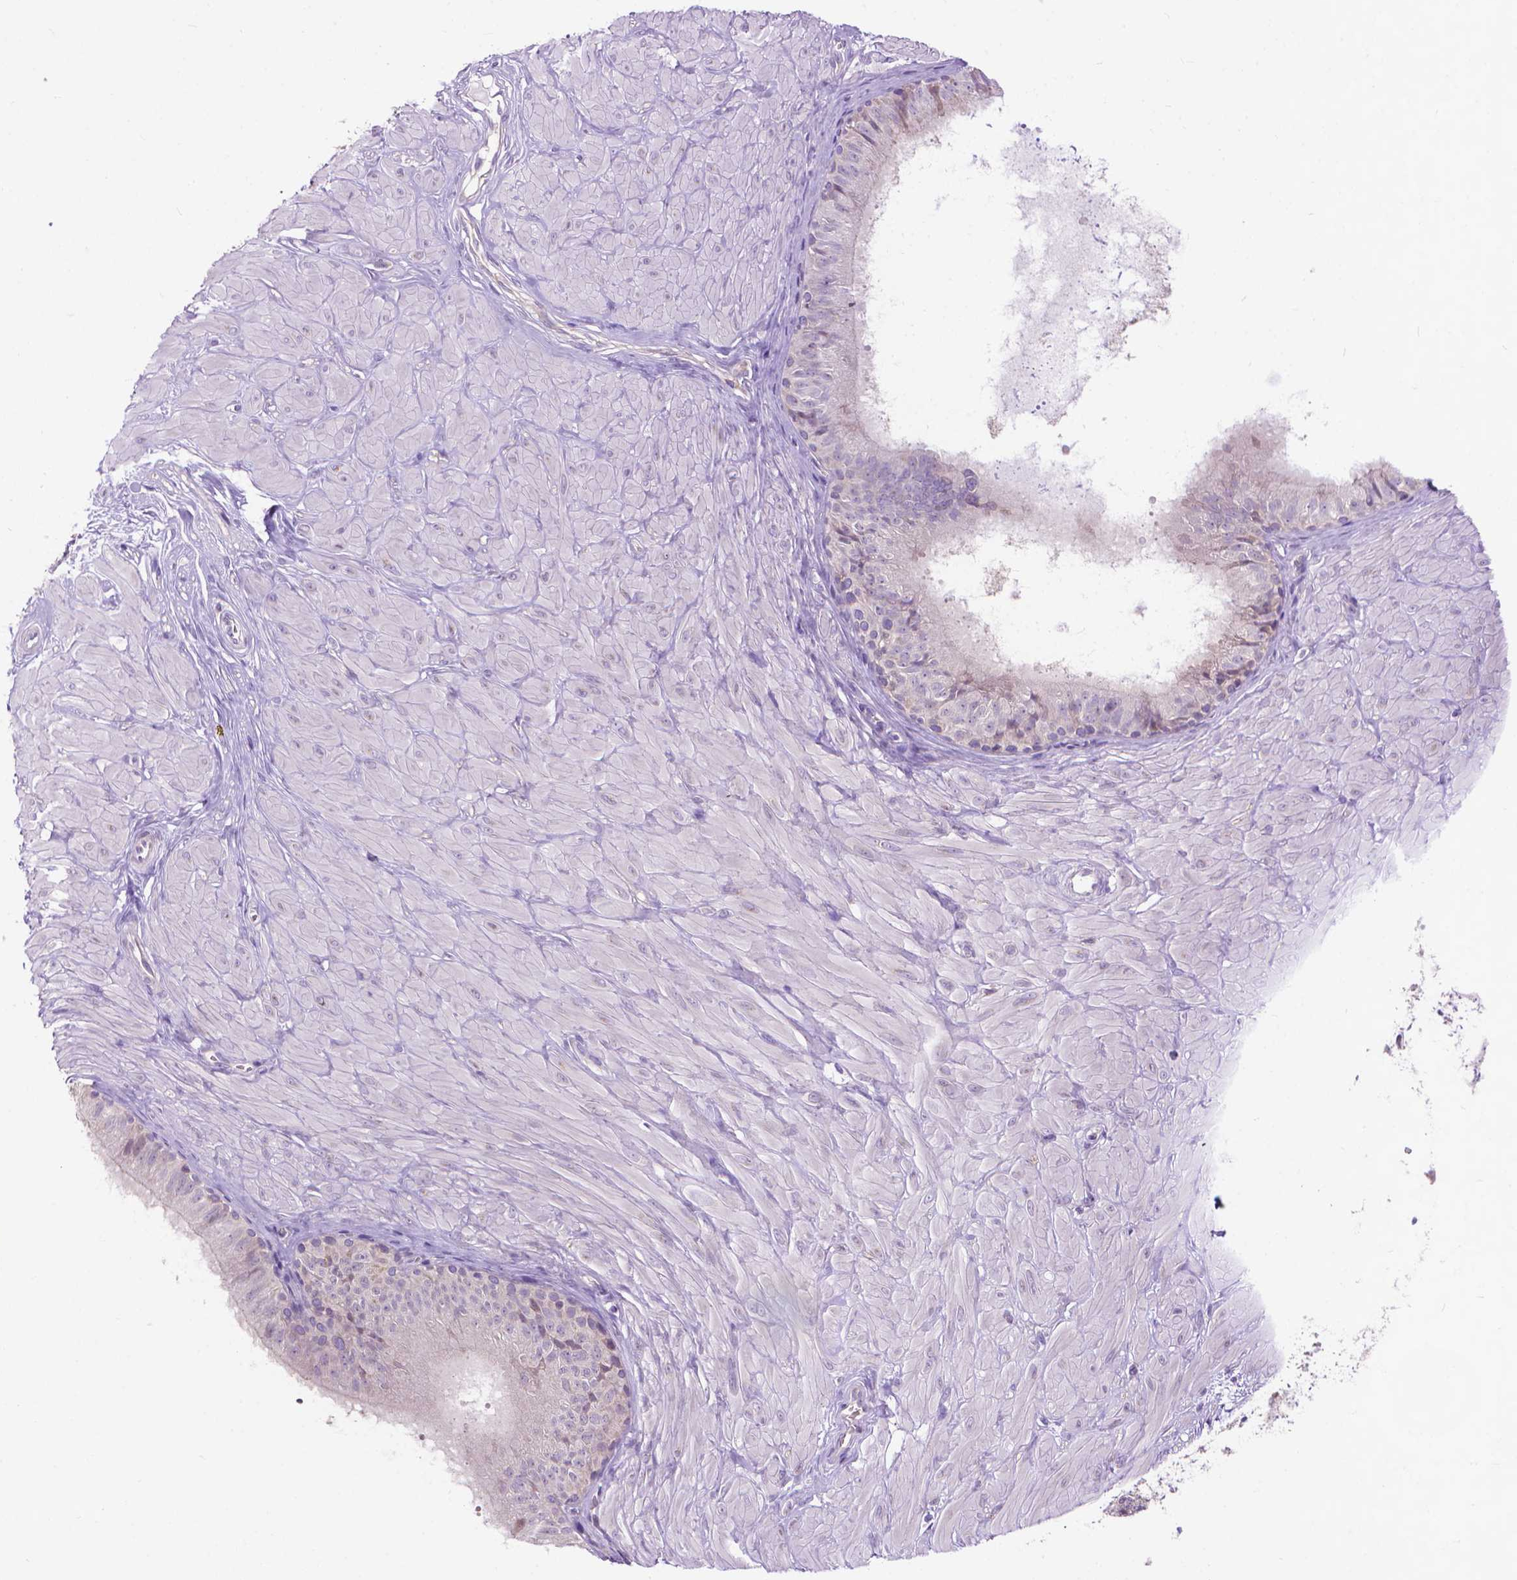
{"staining": {"intensity": "negative", "quantity": "none", "location": "none"}, "tissue": "epididymis", "cell_type": "Glandular cells", "image_type": "normal", "snomed": [{"axis": "morphology", "description": "Normal tissue, NOS"}, {"axis": "topography", "description": "Epididymis"}], "caption": "Epididymis stained for a protein using immunohistochemistry demonstrates no staining glandular cells.", "gene": "SYN1", "patient": {"sex": "male", "age": 37}}